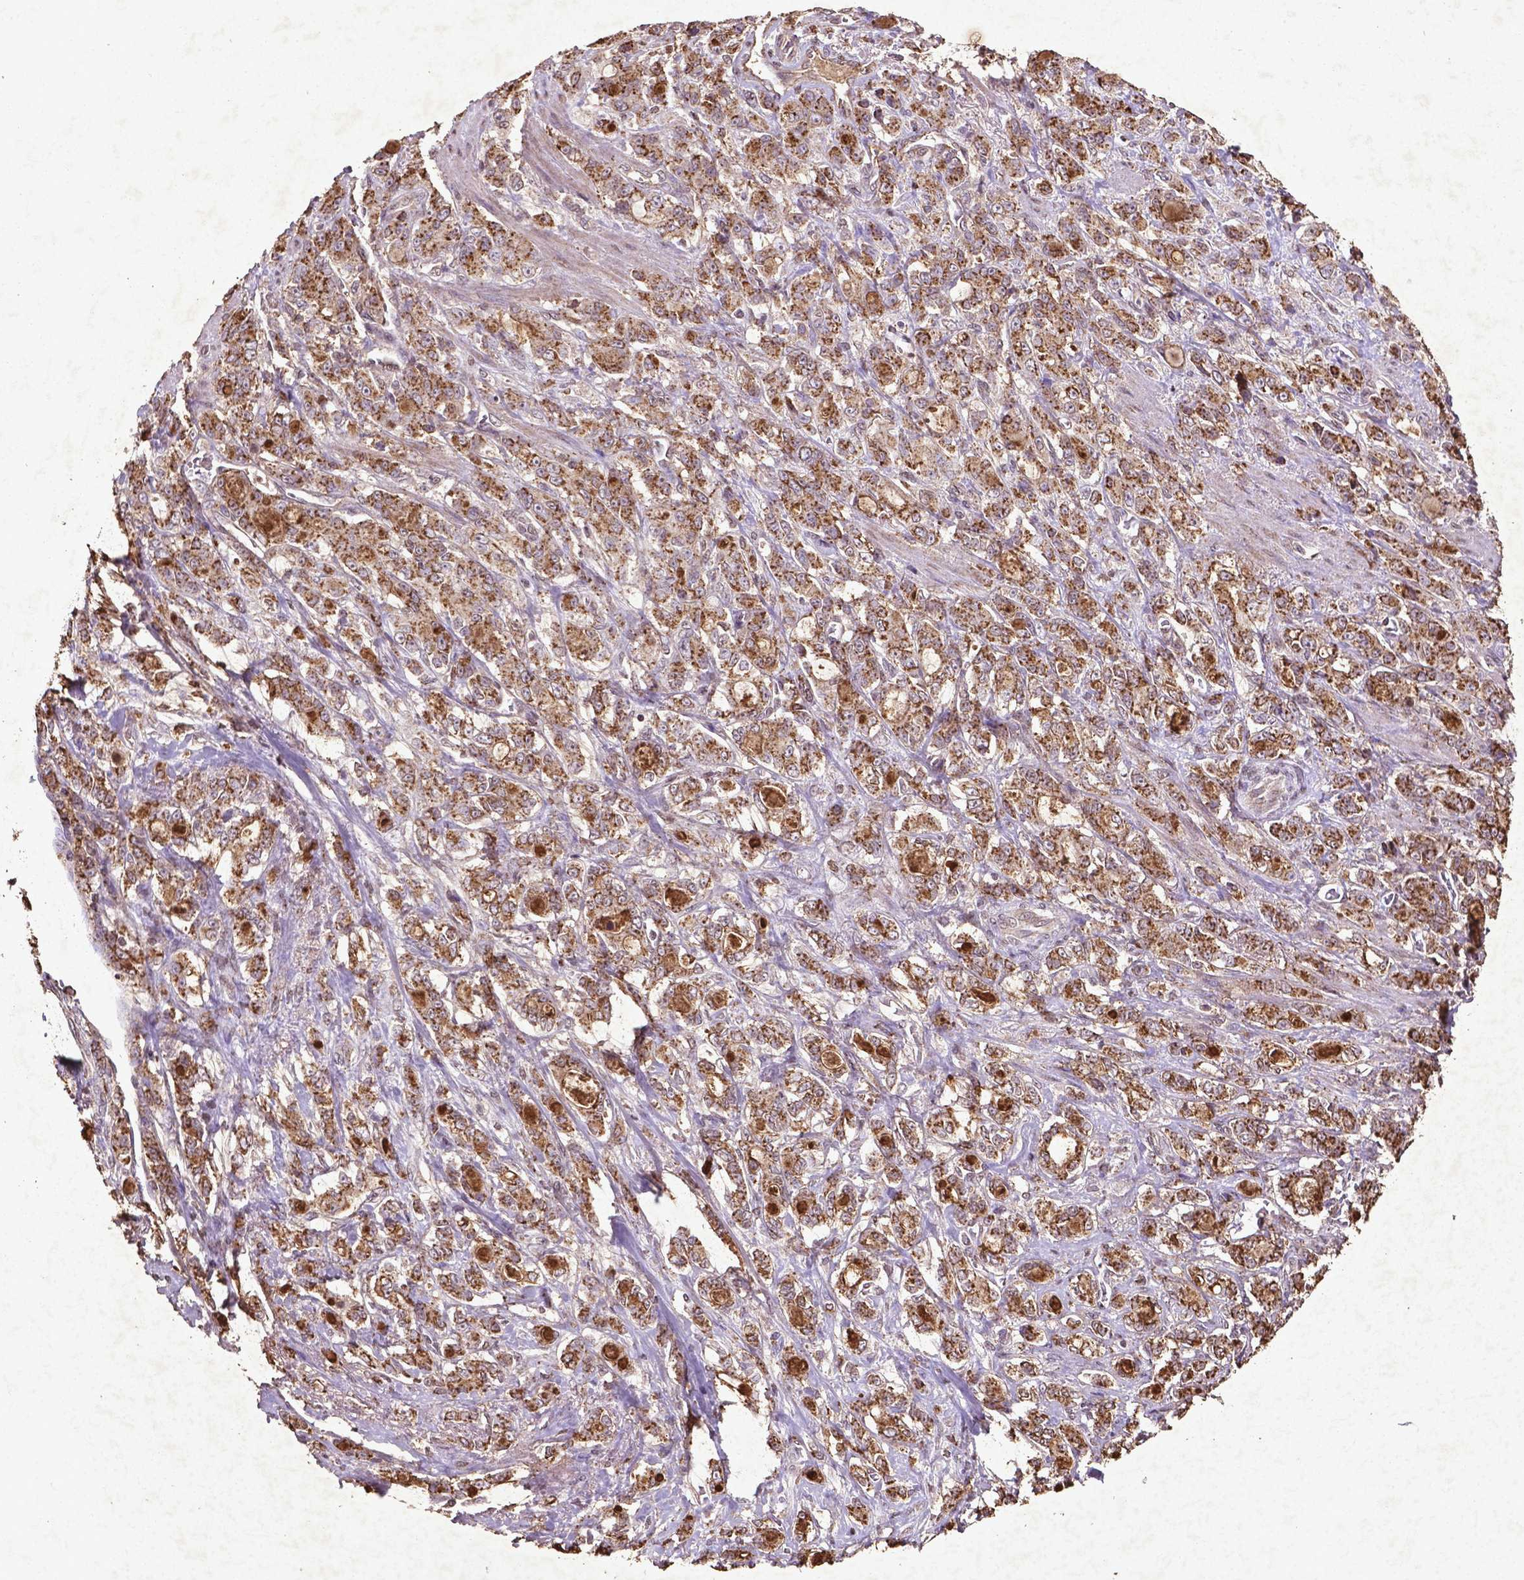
{"staining": {"intensity": "strong", "quantity": "25%-75%", "location": "cytoplasmic/membranous"}, "tissue": "stomach cancer", "cell_type": "Tumor cells", "image_type": "cancer", "snomed": [{"axis": "morphology", "description": "Adenocarcinoma, NOS"}, {"axis": "topography", "description": "Stomach"}], "caption": "A photomicrograph of human stomach adenocarcinoma stained for a protein displays strong cytoplasmic/membranous brown staining in tumor cells. The staining was performed using DAB, with brown indicating positive protein expression. Nuclei are stained blue with hematoxylin.", "gene": "MTOR", "patient": {"sex": "male", "age": 63}}